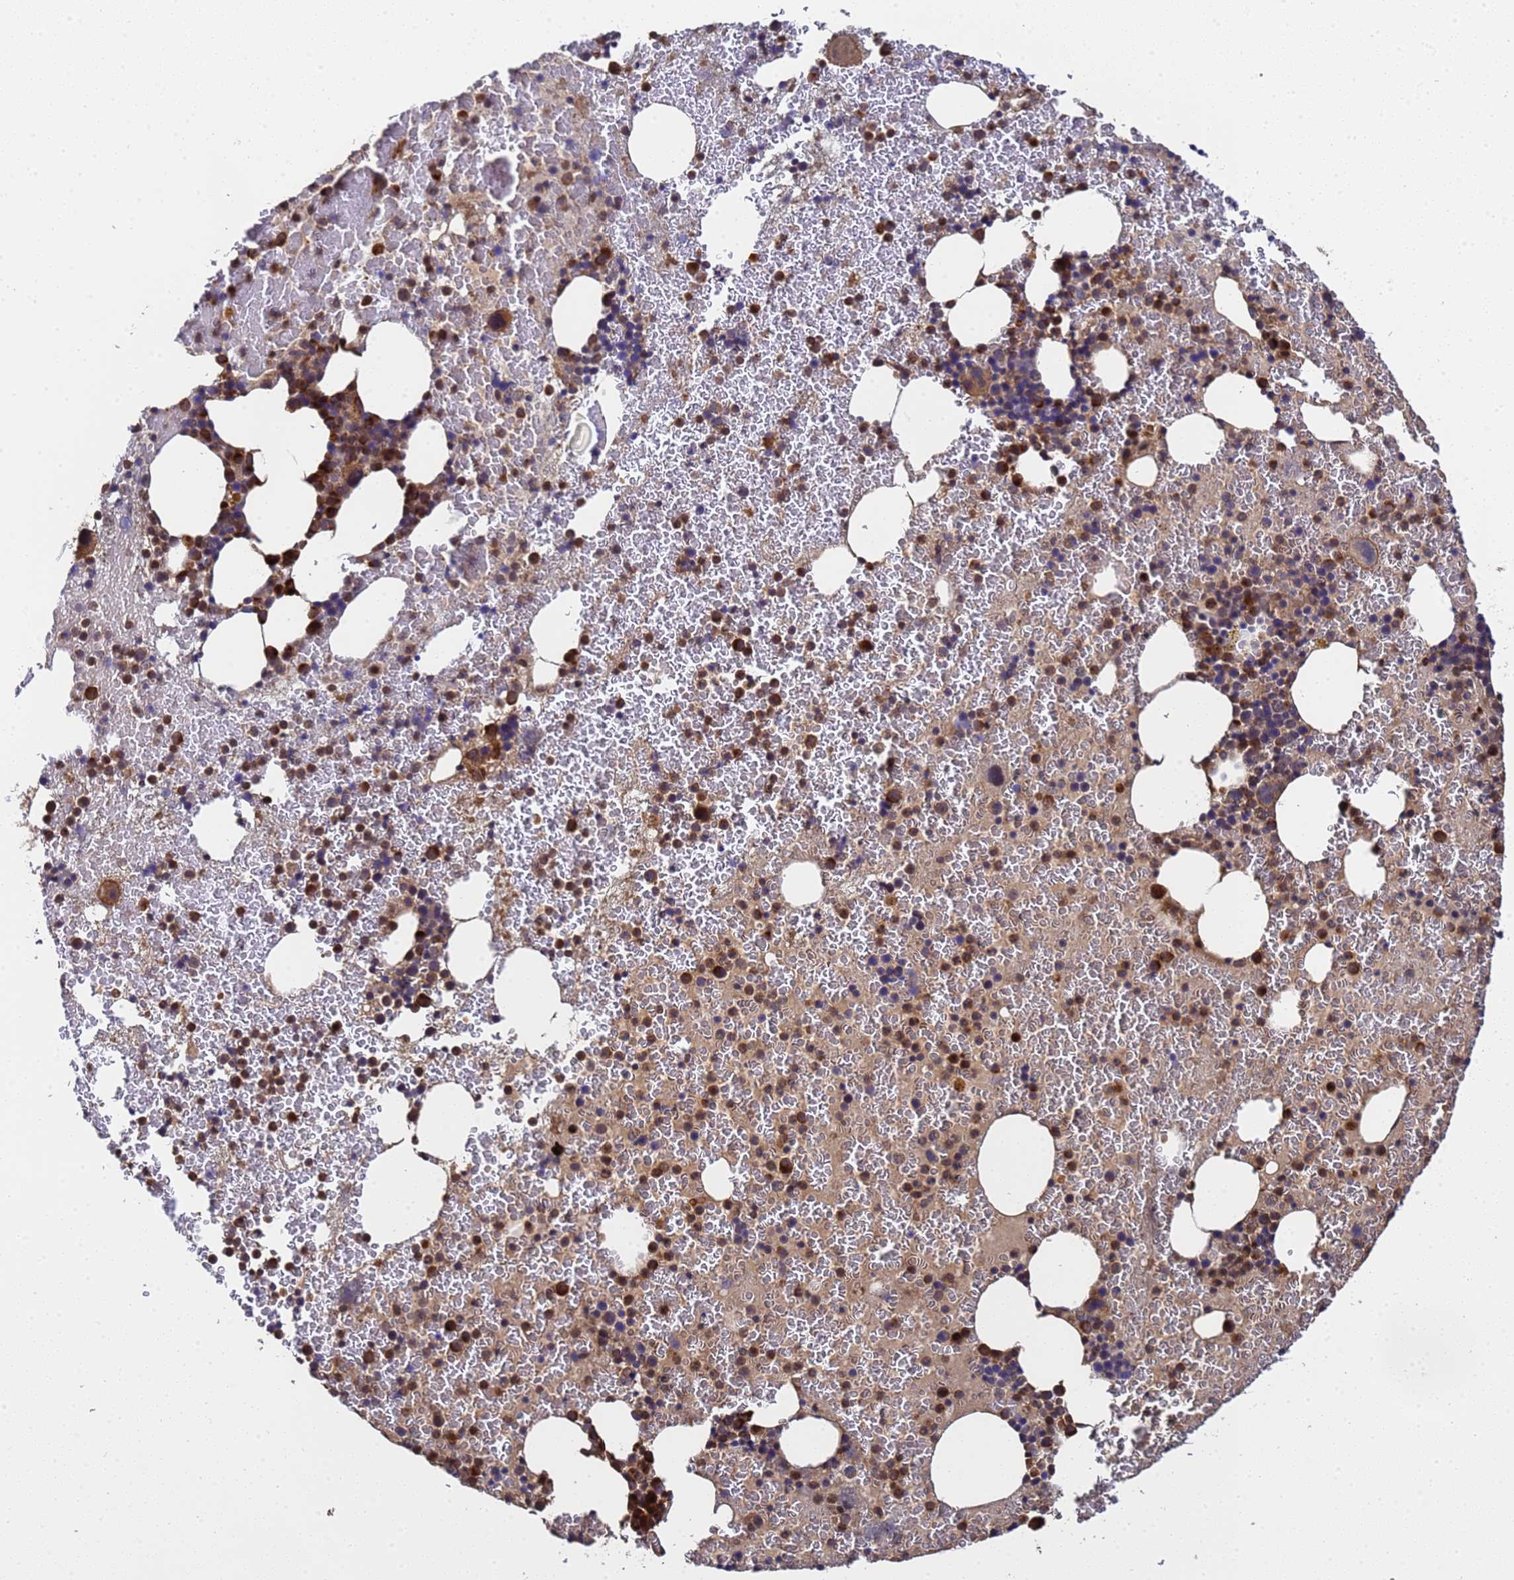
{"staining": {"intensity": "strong", "quantity": ">75%", "location": "cytoplasmic/membranous"}, "tissue": "bone marrow", "cell_type": "Hematopoietic cells", "image_type": "normal", "snomed": [{"axis": "morphology", "description": "Normal tissue, NOS"}, {"axis": "topography", "description": "Bone marrow"}], "caption": "Unremarkable bone marrow was stained to show a protein in brown. There is high levels of strong cytoplasmic/membranous expression in about >75% of hematopoietic cells.", "gene": "GSTCD", "patient": {"sex": "male", "age": 26}}